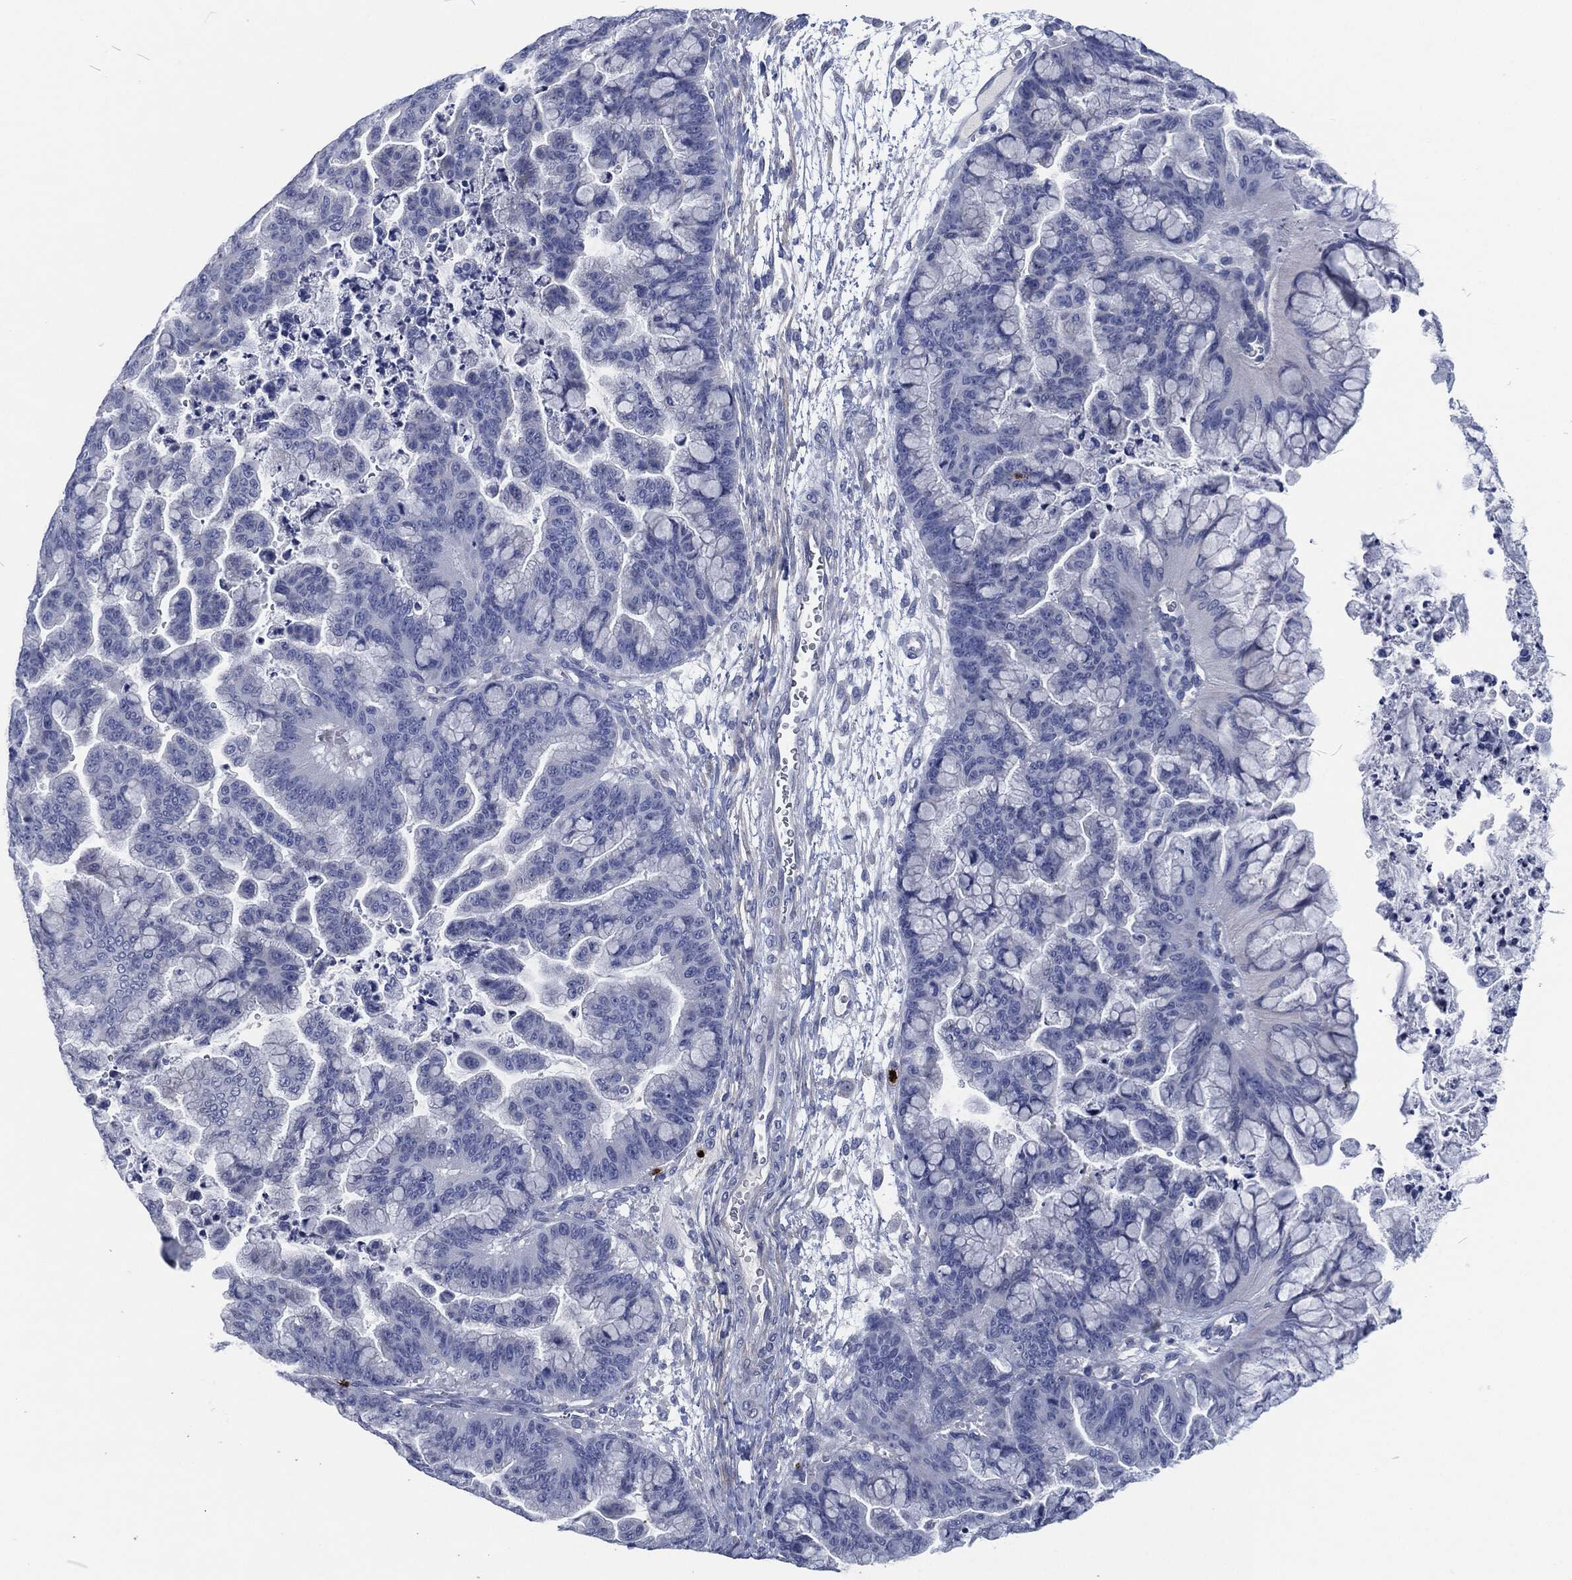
{"staining": {"intensity": "negative", "quantity": "none", "location": "none"}, "tissue": "ovarian cancer", "cell_type": "Tumor cells", "image_type": "cancer", "snomed": [{"axis": "morphology", "description": "Cystadenocarcinoma, mucinous, NOS"}, {"axis": "topography", "description": "Ovary"}], "caption": "A high-resolution micrograph shows immunohistochemistry staining of mucinous cystadenocarcinoma (ovarian), which reveals no significant expression in tumor cells.", "gene": "MPO", "patient": {"sex": "female", "age": 67}}